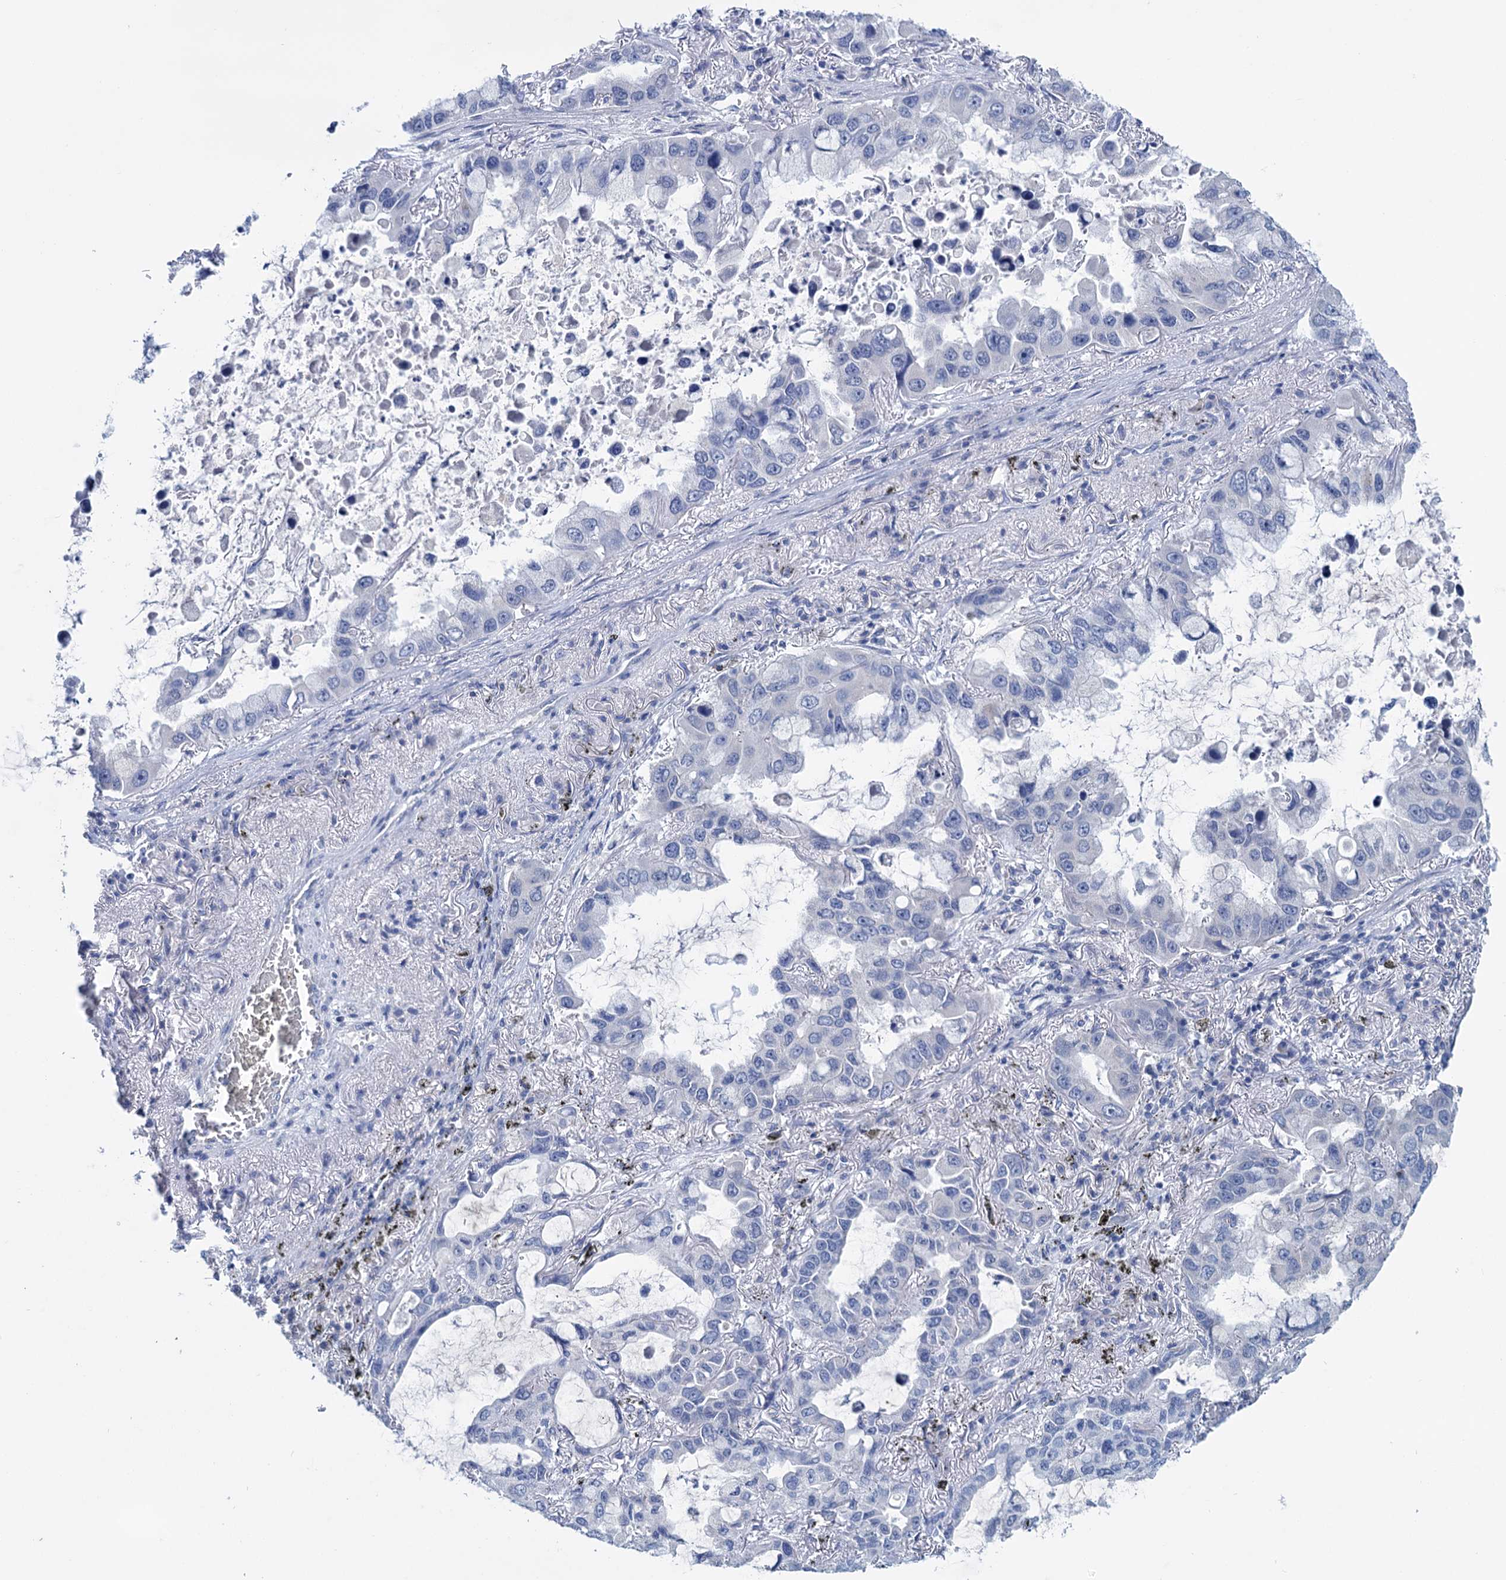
{"staining": {"intensity": "negative", "quantity": "none", "location": "none"}, "tissue": "lung cancer", "cell_type": "Tumor cells", "image_type": "cancer", "snomed": [{"axis": "morphology", "description": "Adenocarcinoma, NOS"}, {"axis": "topography", "description": "Lung"}], "caption": "Protein analysis of lung cancer (adenocarcinoma) displays no significant positivity in tumor cells.", "gene": "MYOZ3", "patient": {"sex": "male", "age": 64}}